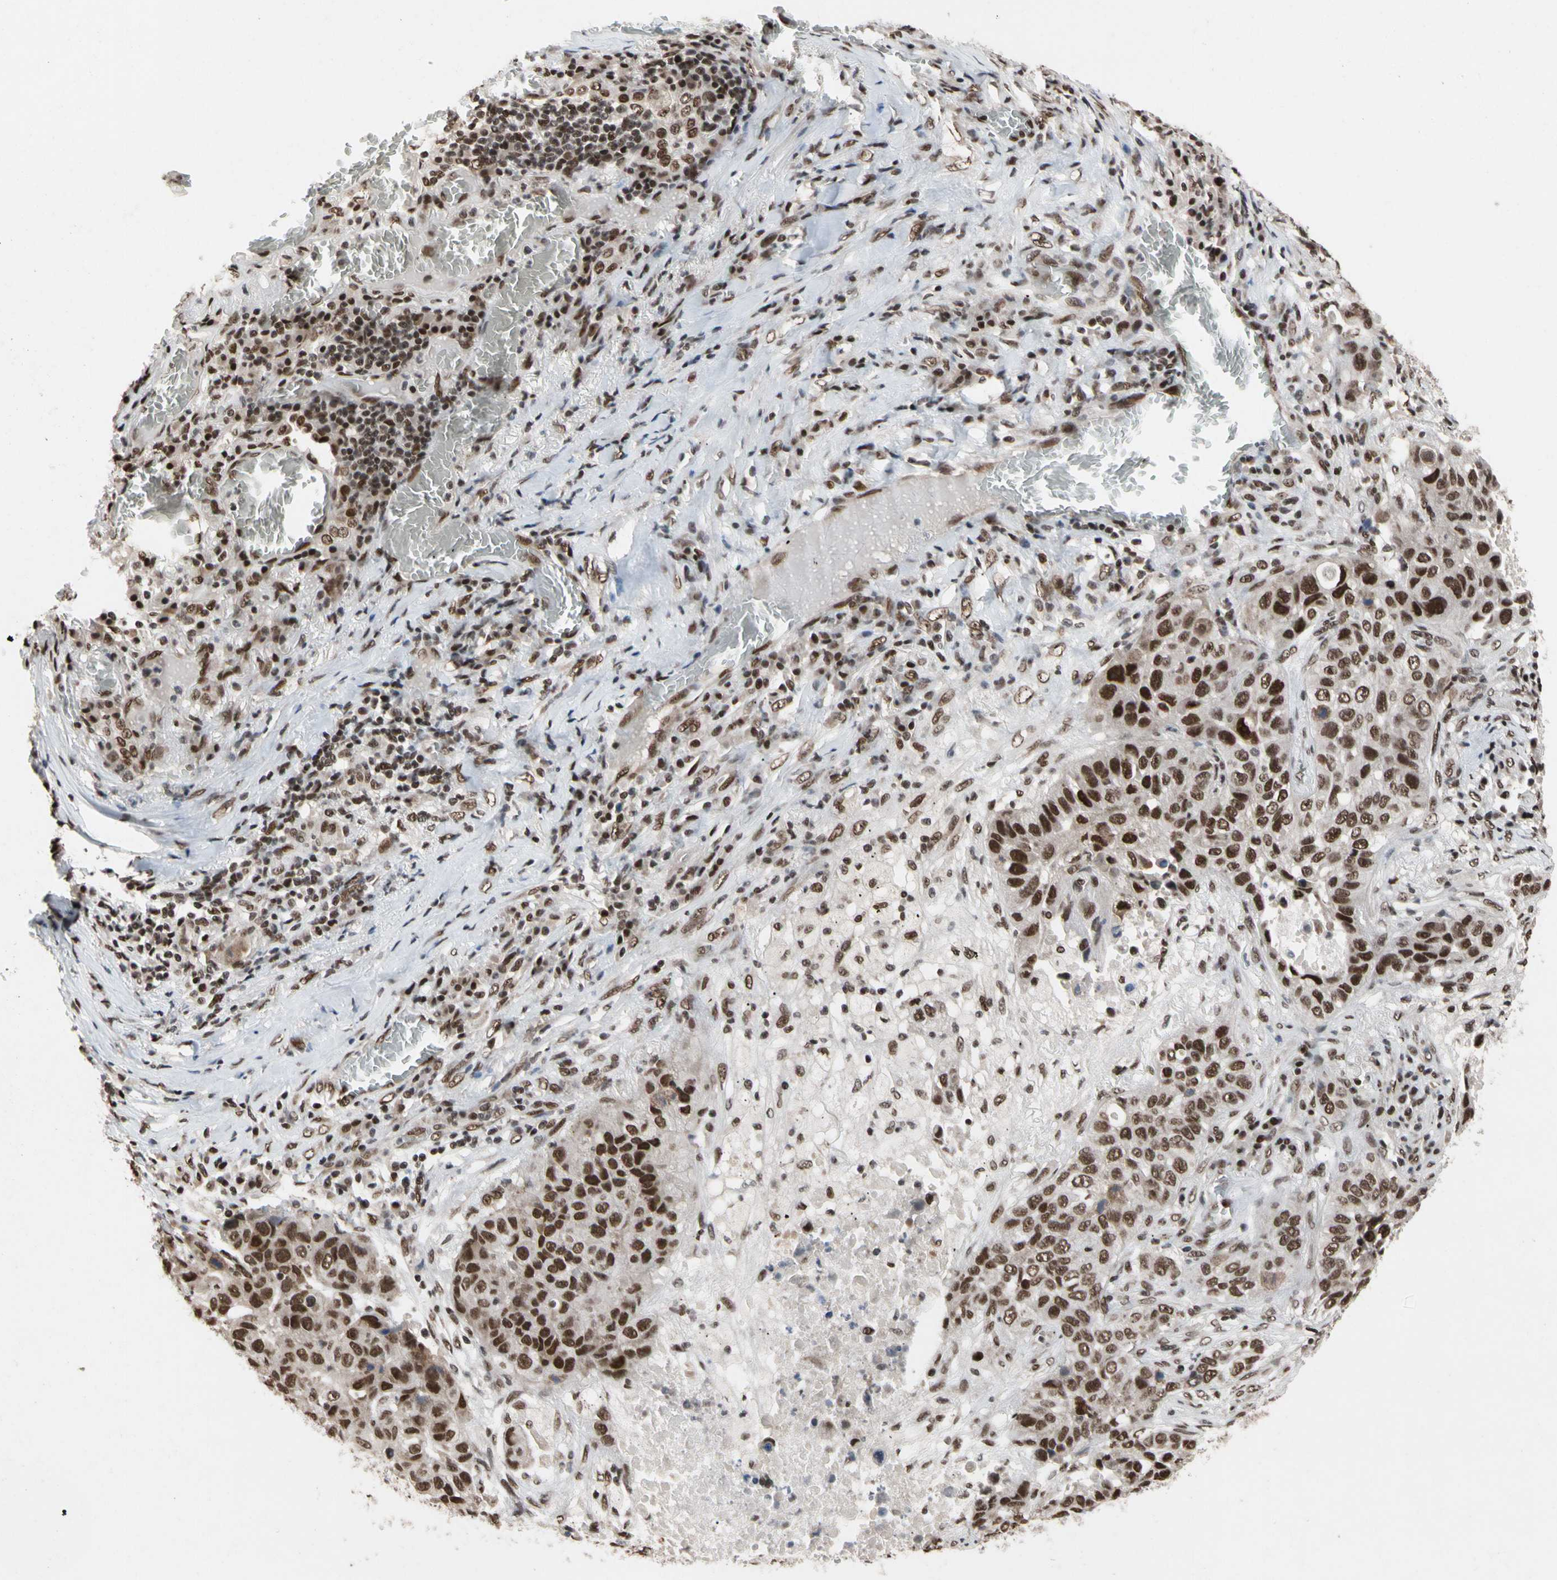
{"staining": {"intensity": "strong", "quantity": ">75%", "location": "nuclear"}, "tissue": "lung cancer", "cell_type": "Tumor cells", "image_type": "cancer", "snomed": [{"axis": "morphology", "description": "Squamous cell carcinoma, NOS"}, {"axis": "topography", "description": "Lung"}], "caption": "Protein analysis of lung cancer (squamous cell carcinoma) tissue demonstrates strong nuclear staining in approximately >75% of tumor cells.", "gene": "FAM98B", "patient": {"sex": "male", "age": 57}}